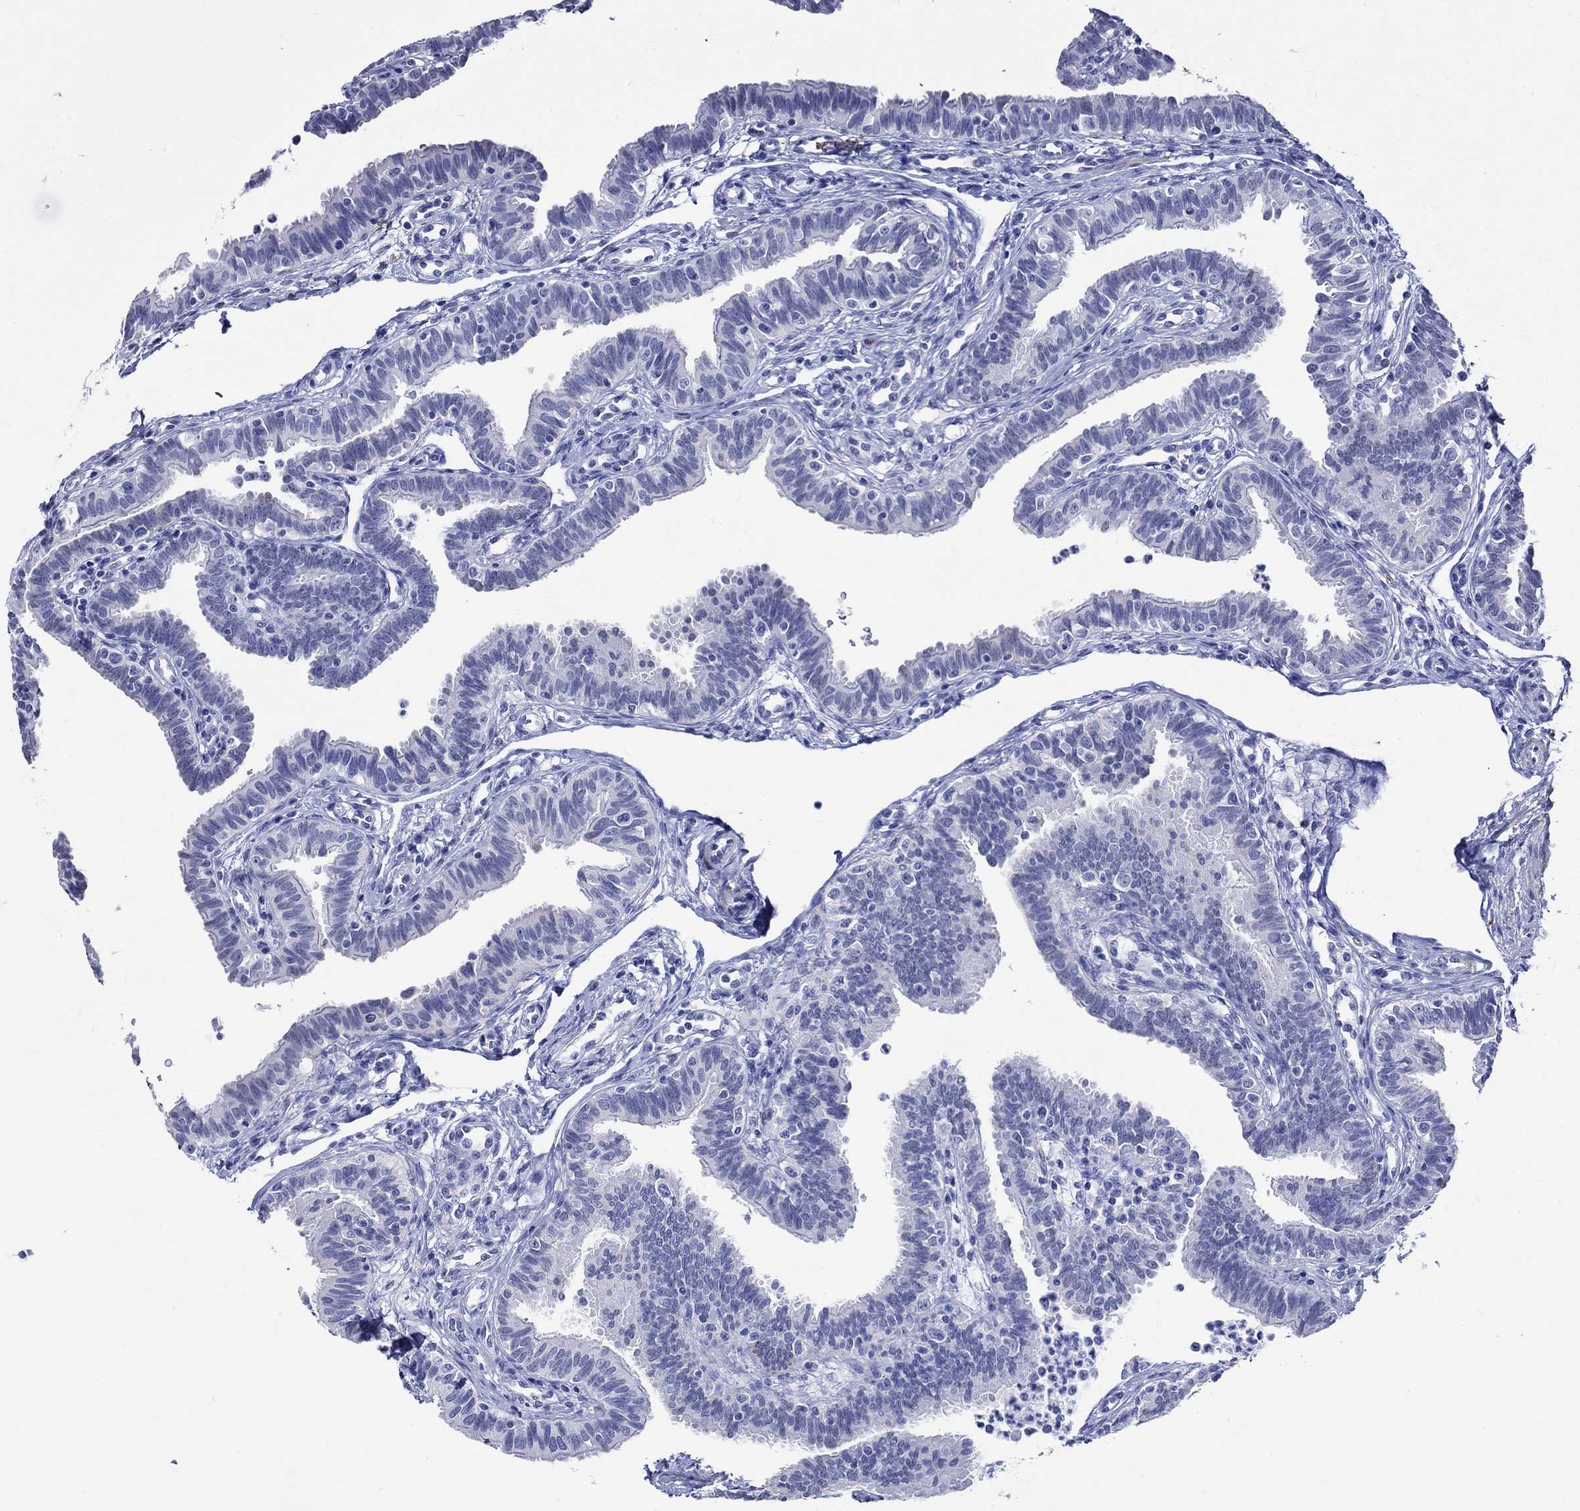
{"staining": {"intensity": "negative", "quantity": "none", "location": "none"}, "tissue": "fallopian tube", "cell_type": "Glandular cells", "image_type": "normal", "snomed": [{"axis": "morphology", "description": "Normal tissue, NOS"}, {"axis": "topography", "description": "Fallopian tube"}], "caption": "A photomicrograph of human fallopian tube is negative for staining in glandular cells.", "gene": "CRYAB", "patient": {"sex": "female", "age": 36}}